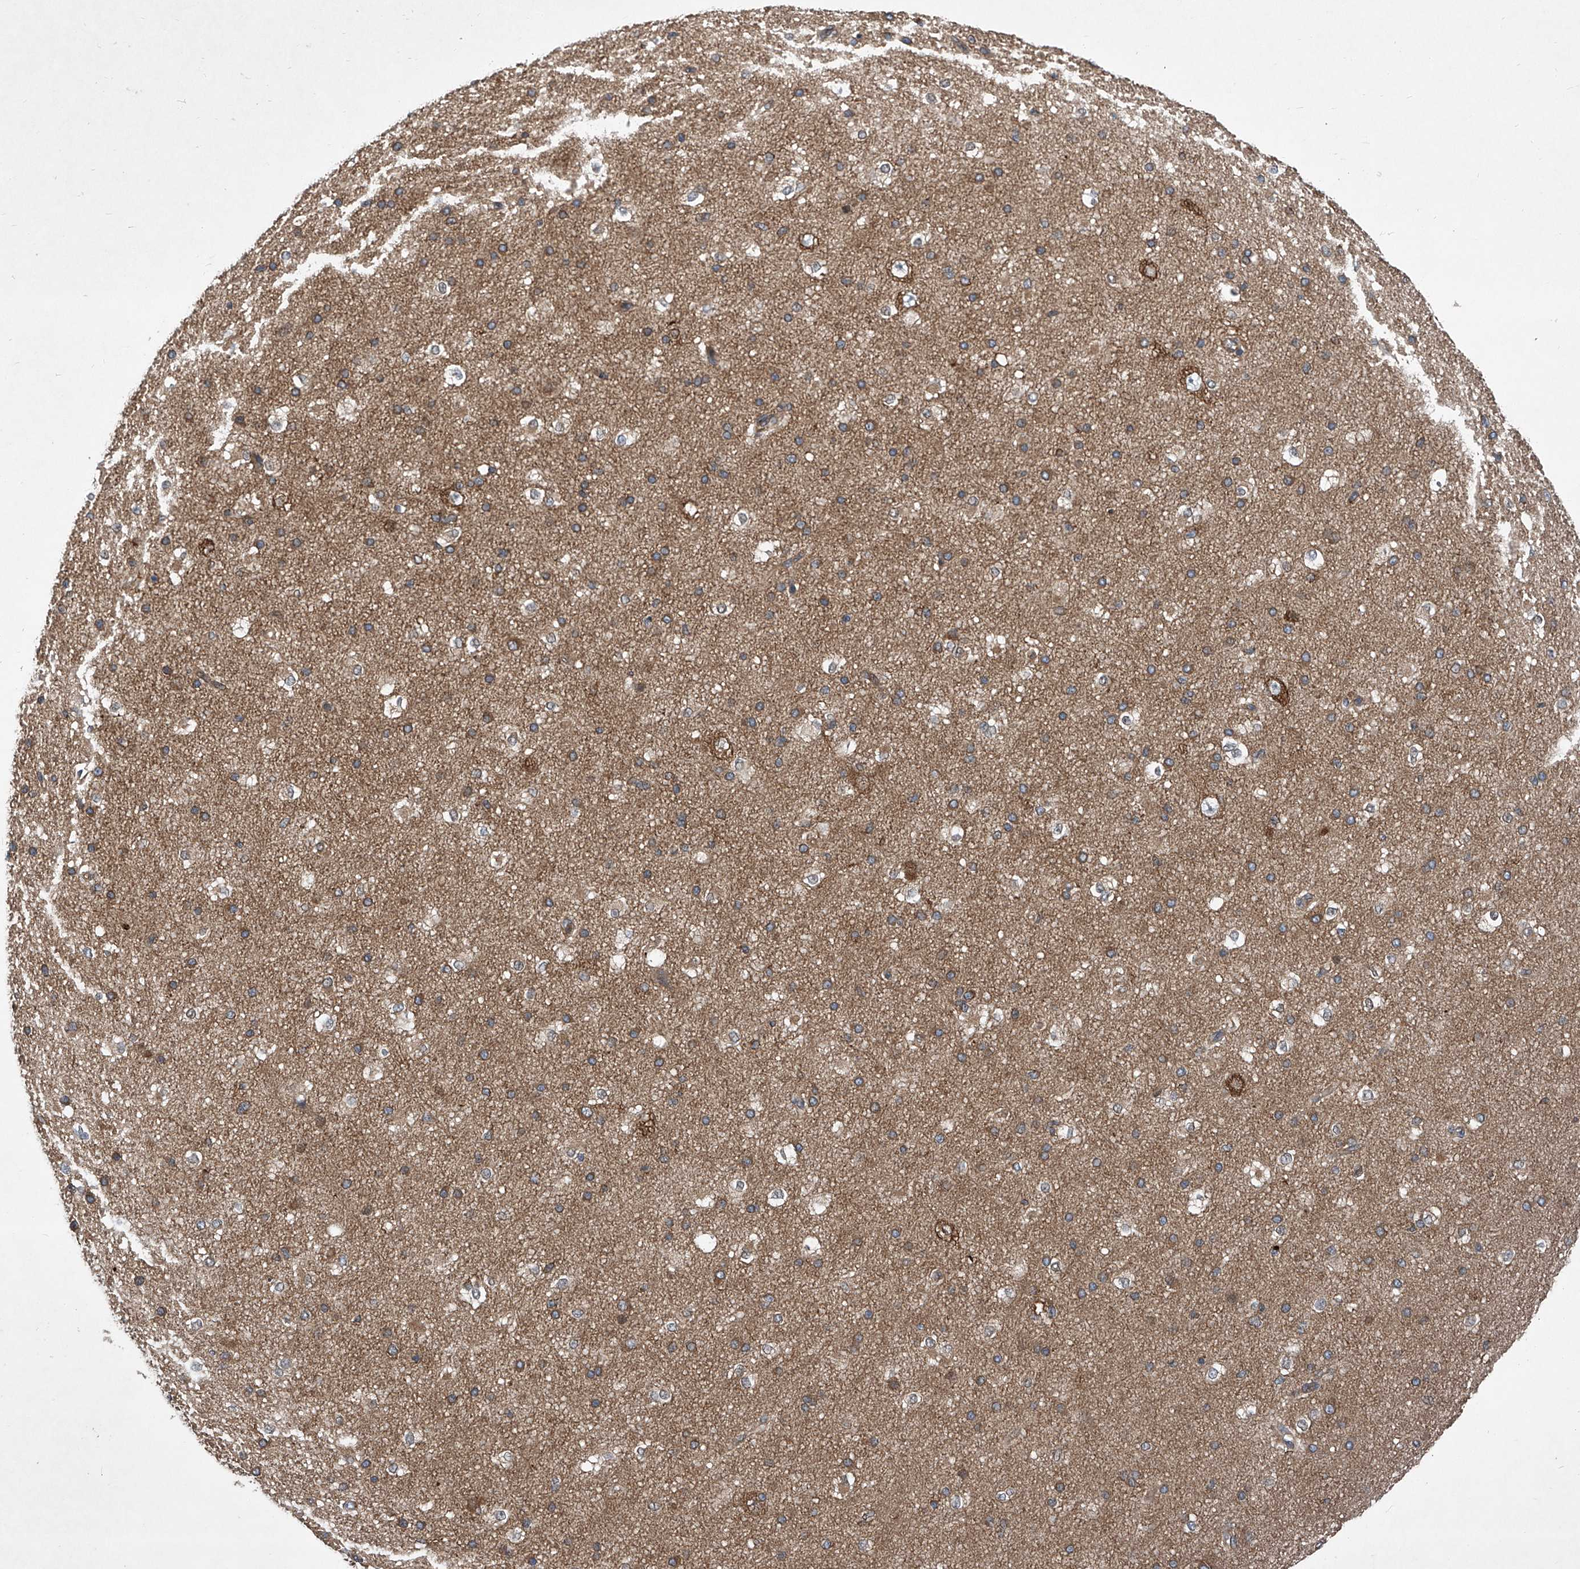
{"staining": {"intensity": "moderate", "quantity": ">75%", "location": "cytoplasmic/membranous"}, "tissue": "cerebral cortex", "cell_type": "Endothelial cells", "image_type": "normal", "snomed": [{"axis": "morphology", "description": "Normal tissue, NOS"}, {"axis": "morphology", "description": "Developmental malformation"}, {"axis": "topography", "description": "Cerebral cortex"}], "caption": "Immunohistochemistry of normal cerebral cortex displays medium levels of moderate cytoplasmic/membranous positivity in about >75% of endothelial cells. (Stains: DAB (3,3'-diaminobenzidine) in brown, nuclei in blue, Microscopy: brightfield microscopy at high magnification).", "gene": "SMAP1", "patient": {"sex": "female", "age": 30}}